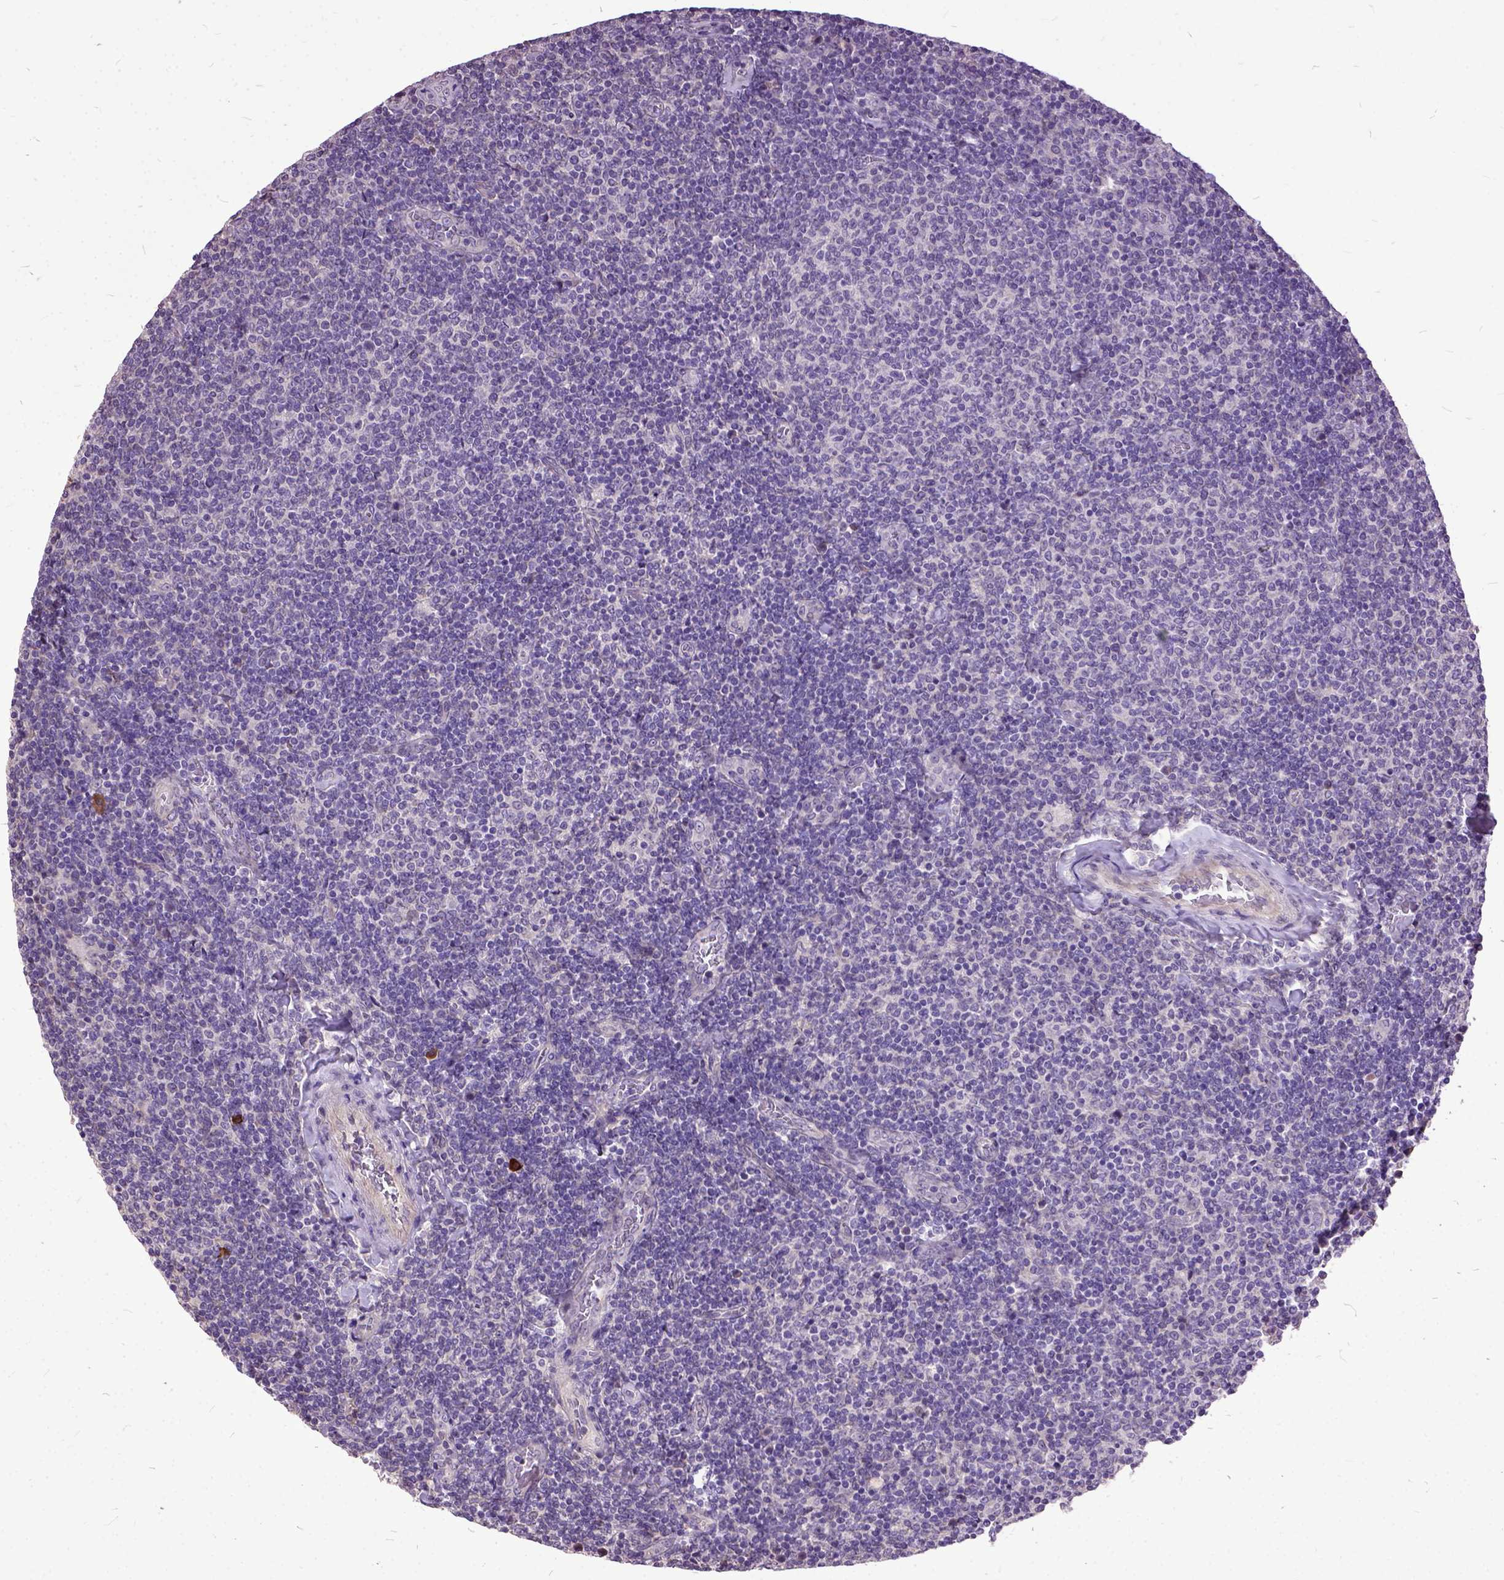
{"staining": {"intensity": "negative", "quantity": "none", "location": "none"}, "tissue": "lymphoma", "cell_type": "Tumor cells", "image_type": "cancer", "snomed": [{"axis": "morphology", "description": "Malignant lymphoma, non-Hodgkin's type, Low grade"}, {"axis": "topography", "description": "Lymph node"}], "caption": "Tumor cells are negative for protein expression in human malignant lymphoma, non-Hodgkin's type (low-grade). (Brightfield microscopy of DAB IHC at high magnification).", "gene": "AREG", "patient": {"sex": "male", "age": 52}}